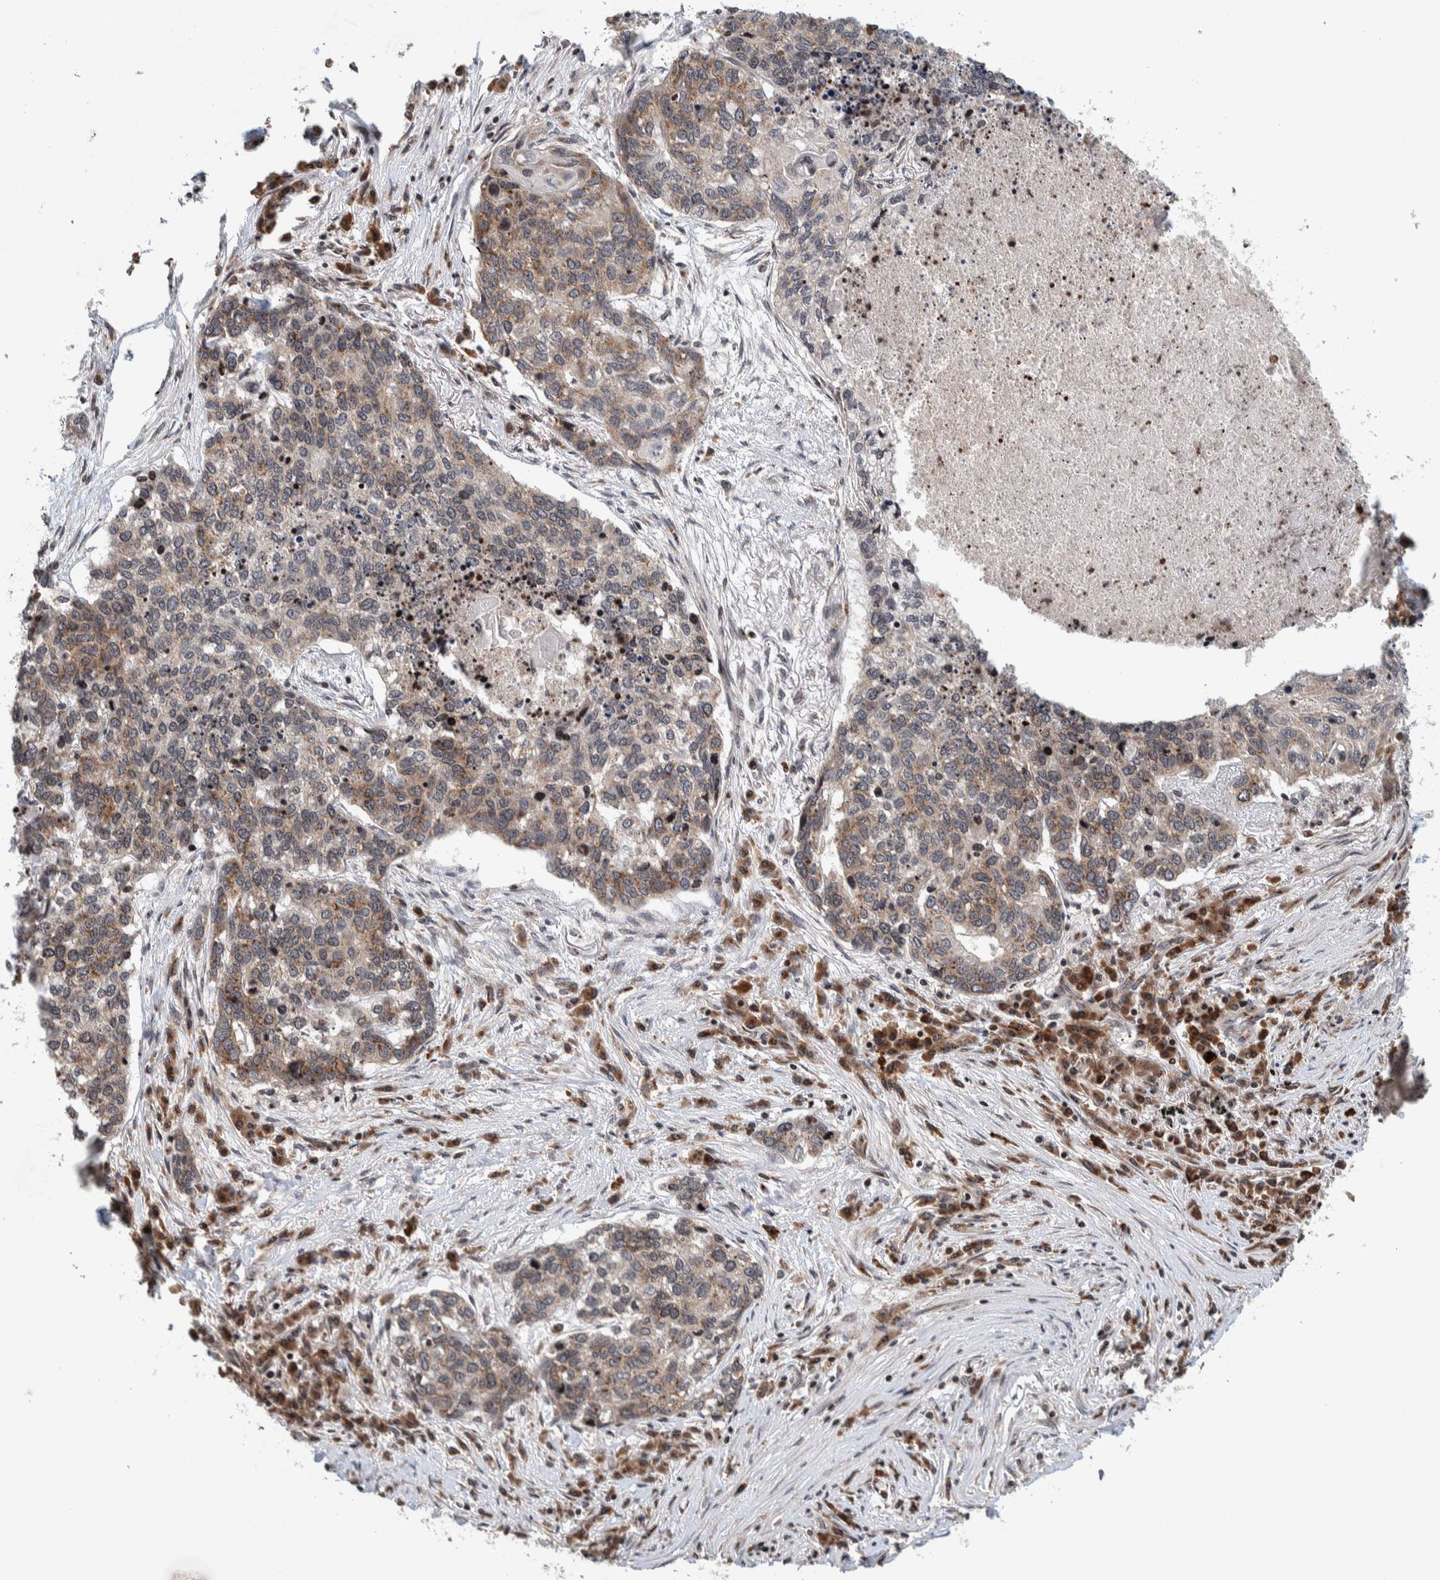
{"staining": {"intensity": "weak", "quantity": "25%-75%", "location": "cytoplasmic/membranous"}, "tissue": "lung cancer", "cell_type": "Tumor cells", "image_type": "cancer", "snomed": [{"axis": "morphology", "description": "Squamous cell carcinoma, NOS"}, {"axis": "topography", "description": "Lung"}], "caption": "Lung cancer (squamous cell carcinoma) stained with a brown dye reveals weak cytoplasmic/membranous positive positivity in about 25%-75% of tumor cells.", "gene": "CCDC182", "patient": {"sex": "female", "age": 63}}